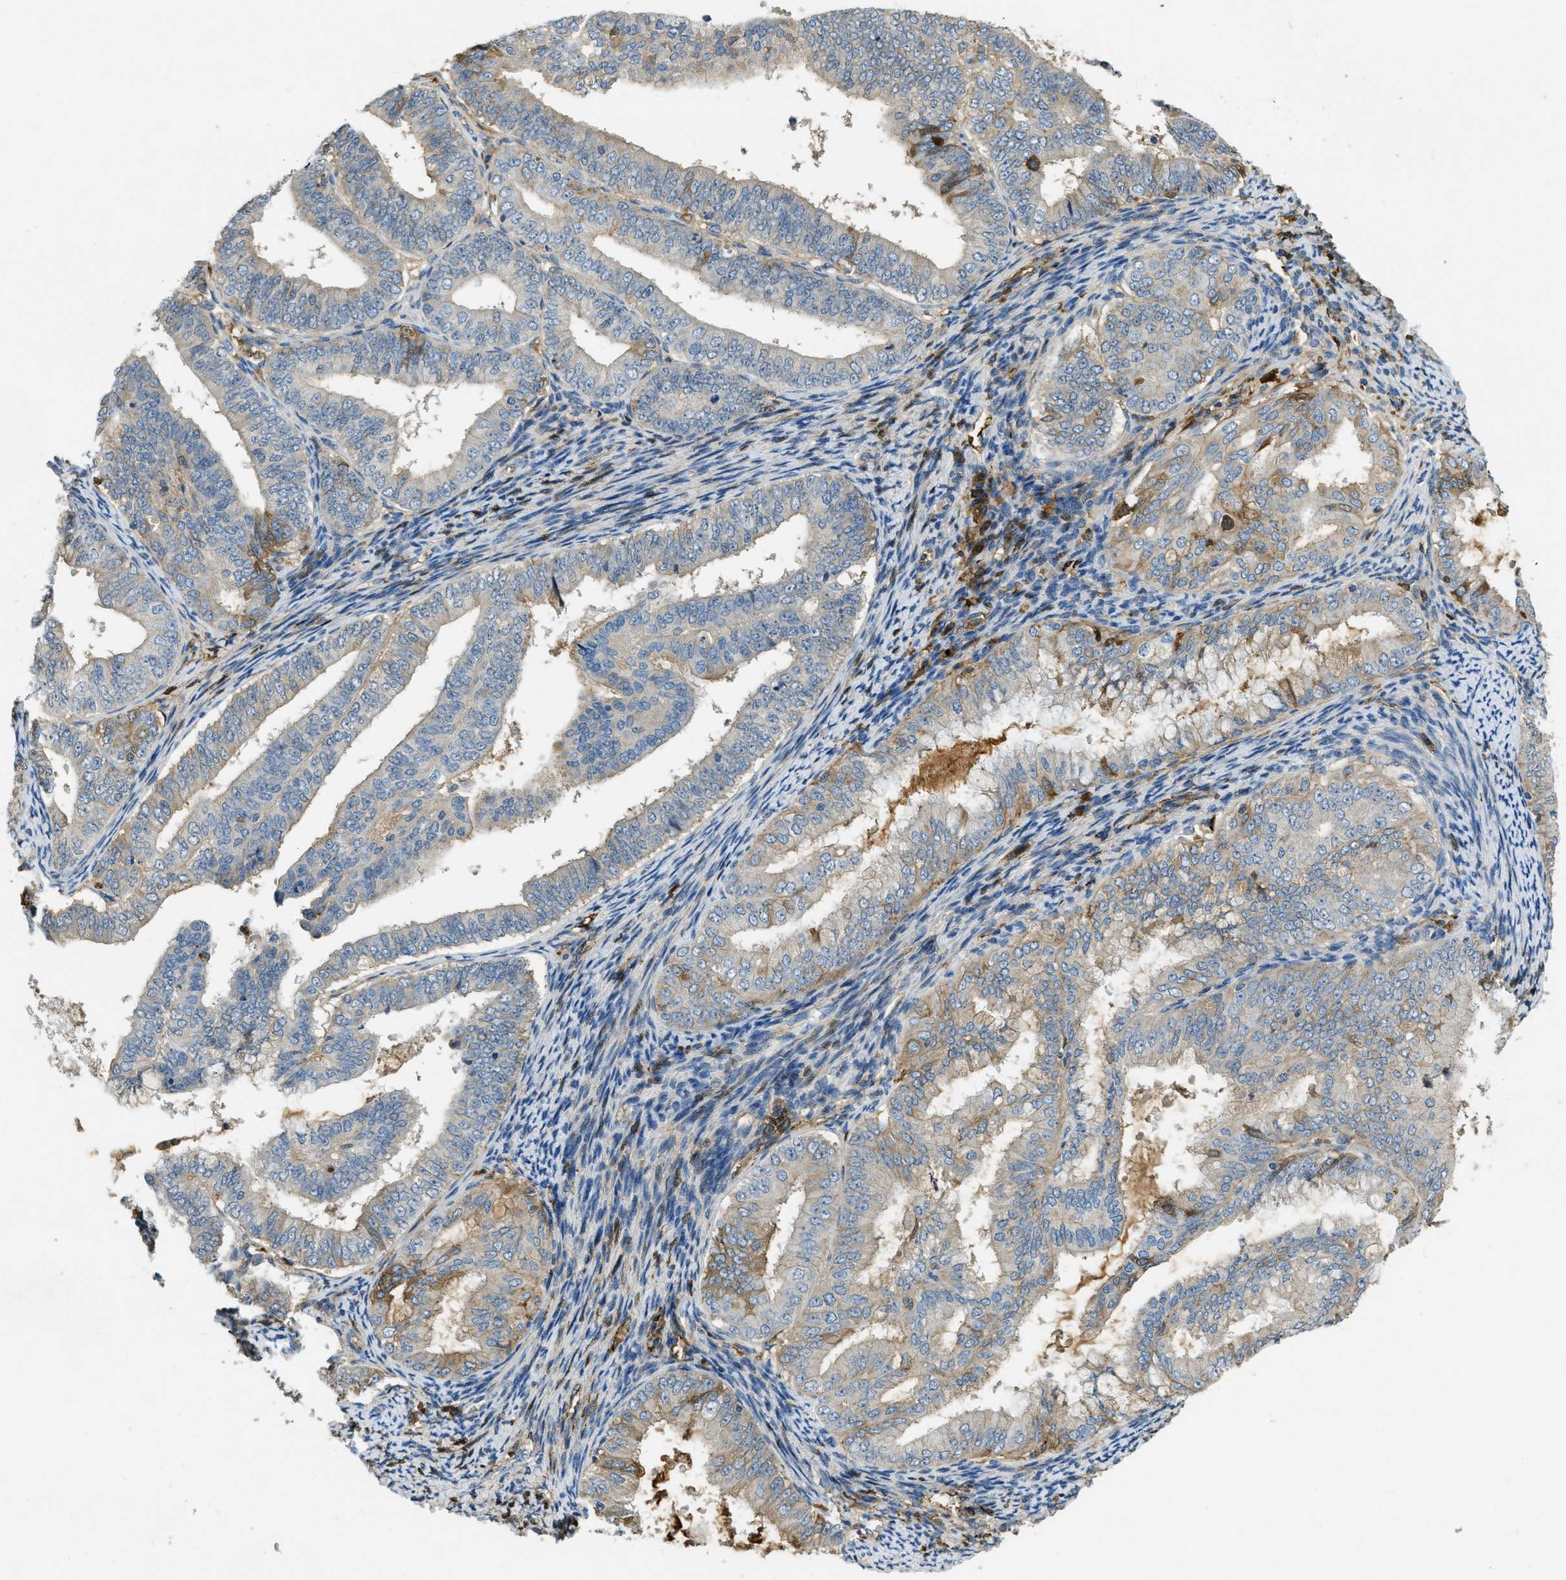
{"staining": {"intensity": "weak", "quantity": "<25%", "location": "cytoplasmic/membranous"}, "tissue": "endometrial cancer", "cell_type": "Tumor cells", "image_type": "cancer", "snomed": [{"axis": "morphology", "description": "Adenocarcinoma, NOS"}, {"axis": "topography", "description": "Endometrium"}], "caption": "Tumor cells are negative for brown protein staining in endometrial cancer (adenocarcinoma).", "gene": "PRTN3", "patient": {"sex": "female", "age": 63}}